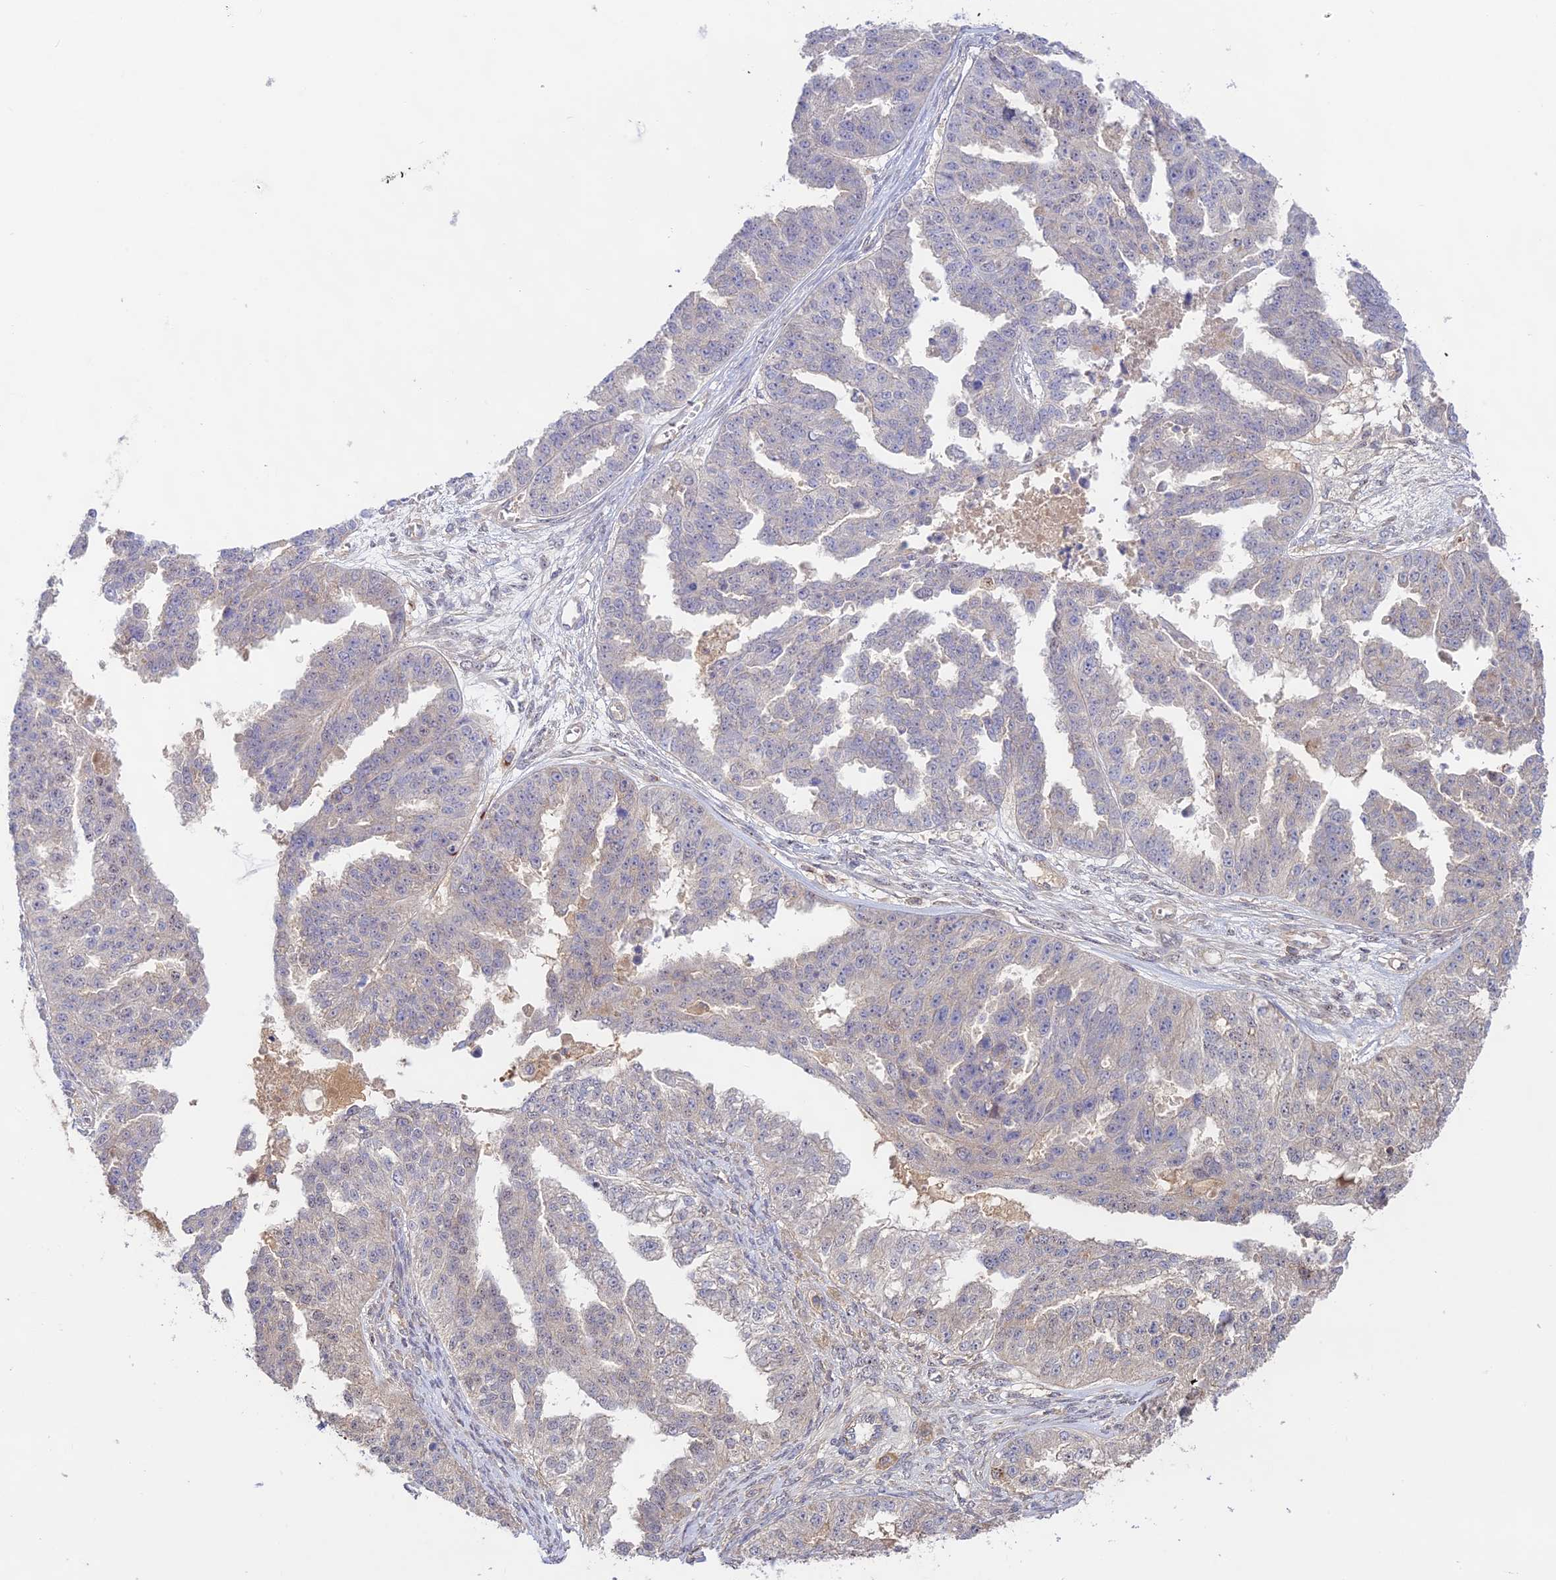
{"staining": {"intensity": "negative", "quantity": "none", "location": "none"}, "tissue": "ovarian cancer", "cell_type": "Tumor cells", "image_type": "cancer", "snomed": [{"axis": "morphology", "description": "Cystadenocarcinoma, serous, NOS"}, {"axis": "topography", "description": "Ovary"}], "caption": "High magnification brightfield microscopy of serous cystadenocarcinoma (ovarian) stained with DAB (brown) and counterstained with hematoxylin (blue): tumor cells show no significant positivity. (DAB immunohistochemistry (IHC), high magnification).", "gene": "CLCF1", "patient": {"sex": "female", "age": 58}}